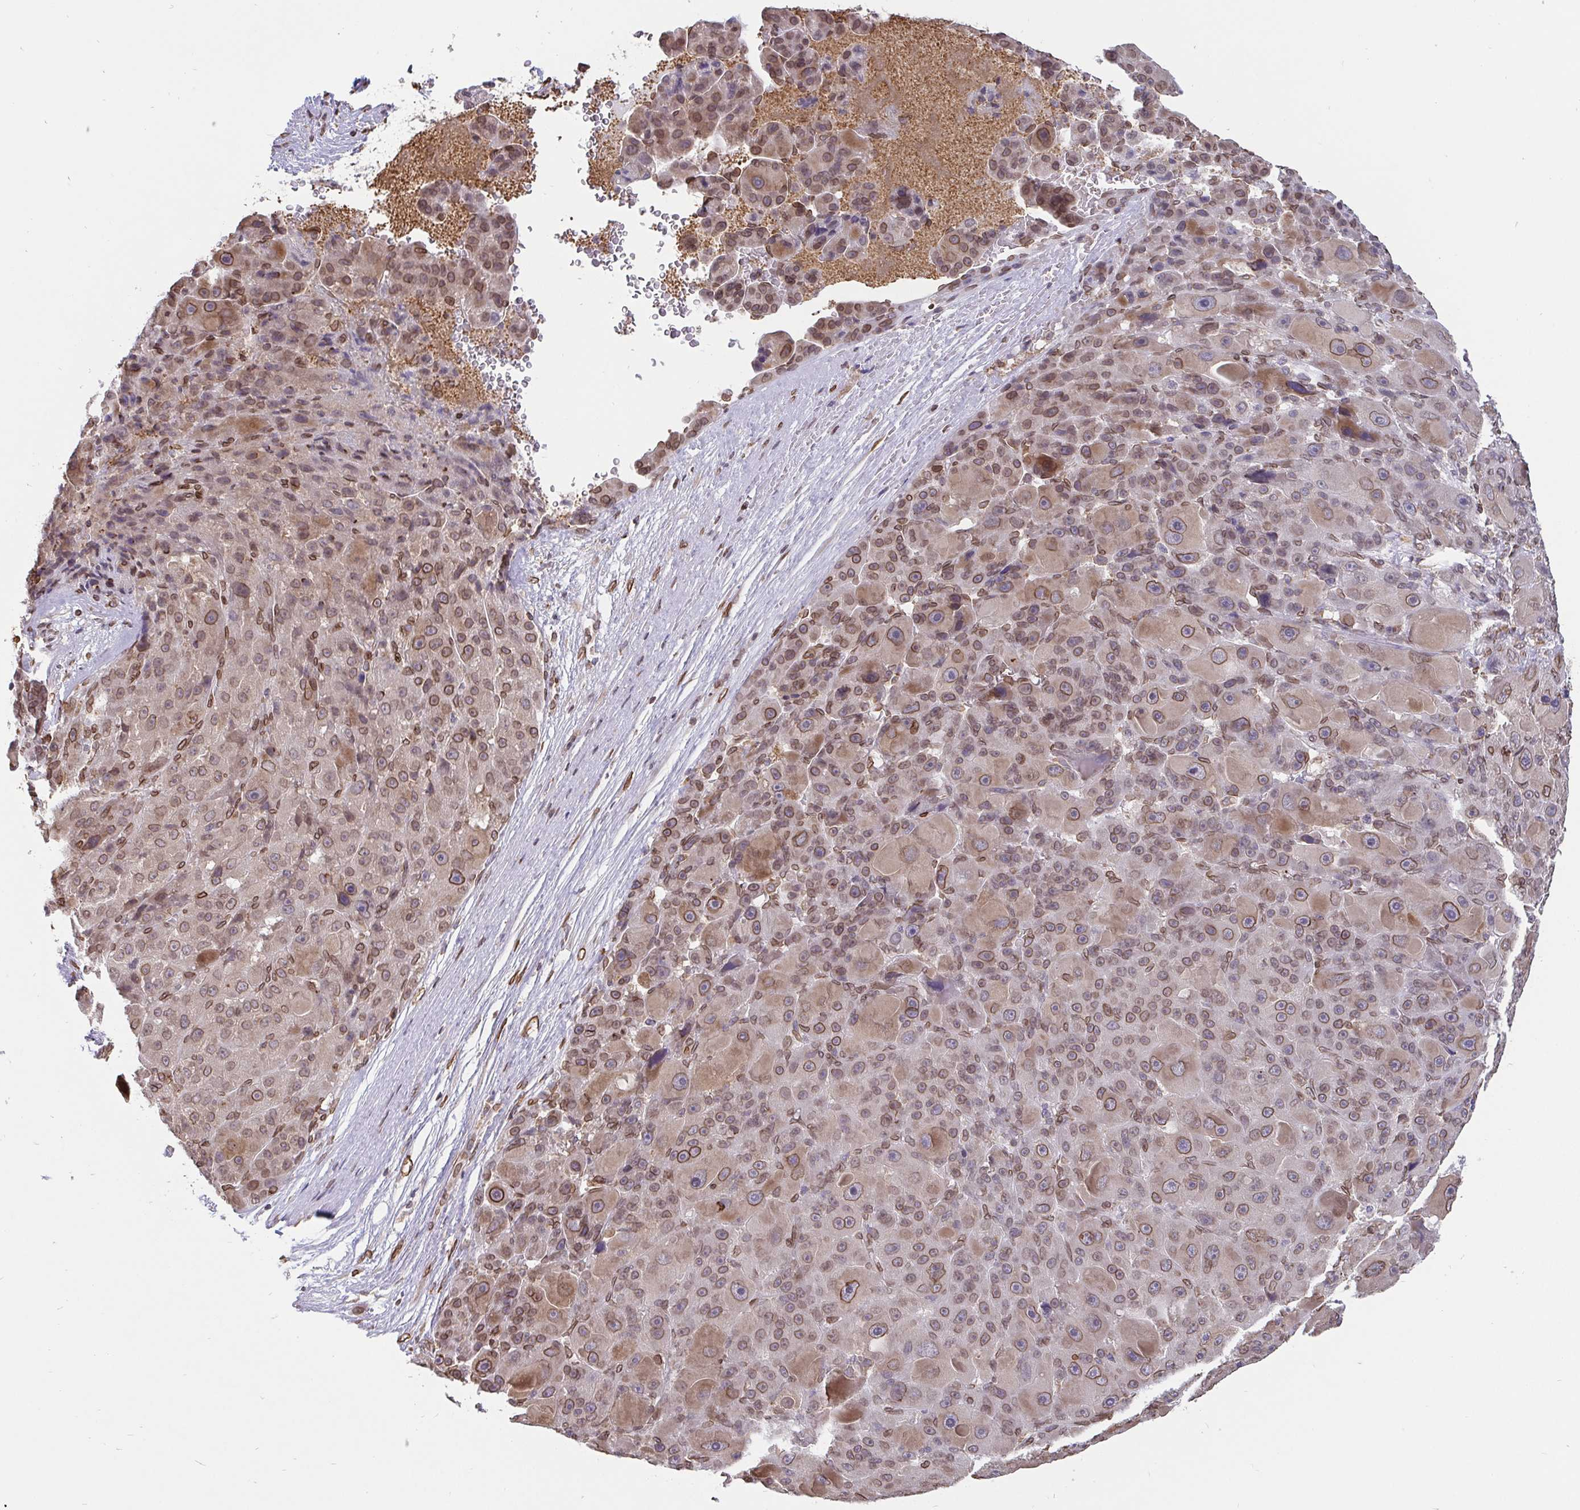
{"staining": {"intensity": "moderate", "quantity": ">75%", "location": "cytoplasmic/membranous,nuclear"}, "tissue": "liver cancer", "cell_type": "Tumor cells", "image_type": "cancer", "snomed": [{"axis": "morphology", "description": "Carcinoma, Hepatocellular, NOS"}, {"axis": "topography", "description": "Liver"}], "caption": "The histopathology image reveals immunohistochemical staining of liver cancer (hepatocellular carcinoma). There is moderate cytoplasmic/membranous and nuclear positivity is identified in about >75% of tumor cells.", "gene": "EMD", "patient": {"sex": "male", "age": 76}}